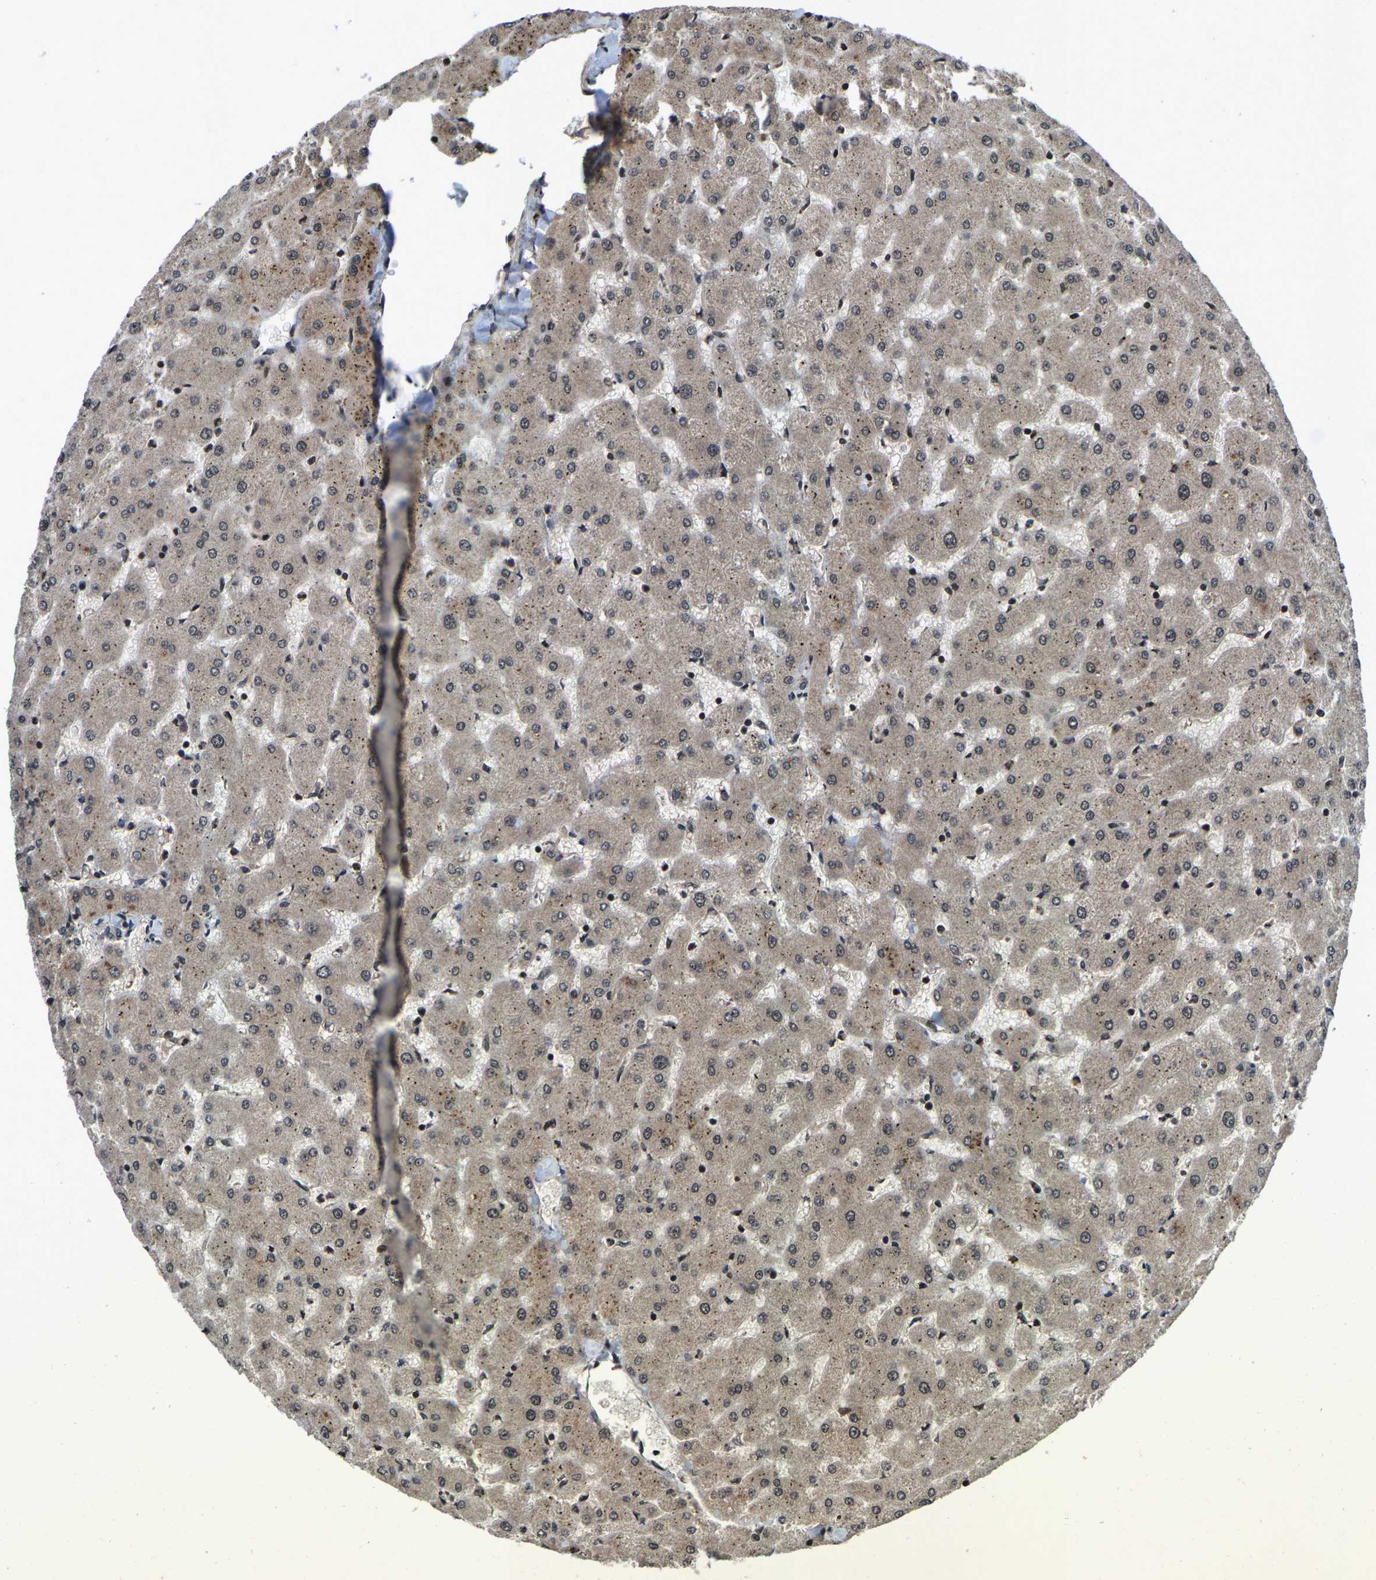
{"staining": {"intensity": "weak", "quantity": "<25%", "location": "cytoplasmic/membranous"}, "tissue": "liver", "cell_type": "Cholangiocytes", "image_type": "normal", "snomed": [{"axis": "morphology", "description": "Normal tissue, NOS"}, {"axis": "topography", "description": "Liver"}], "caption": "Immunohistochemistry micrograph of unremarkable liver stained for a protein (brown), which exhibits no expression in cholangiocytes. Brightfield microscopy of immunohistochemistry stained with DAB (3,3'-diaminobenzidine) (brown) and hematoxylin (blue), captured at high magnification.", "gene": "HUWE1", "patient": {"sex": "female", "age": 63}}